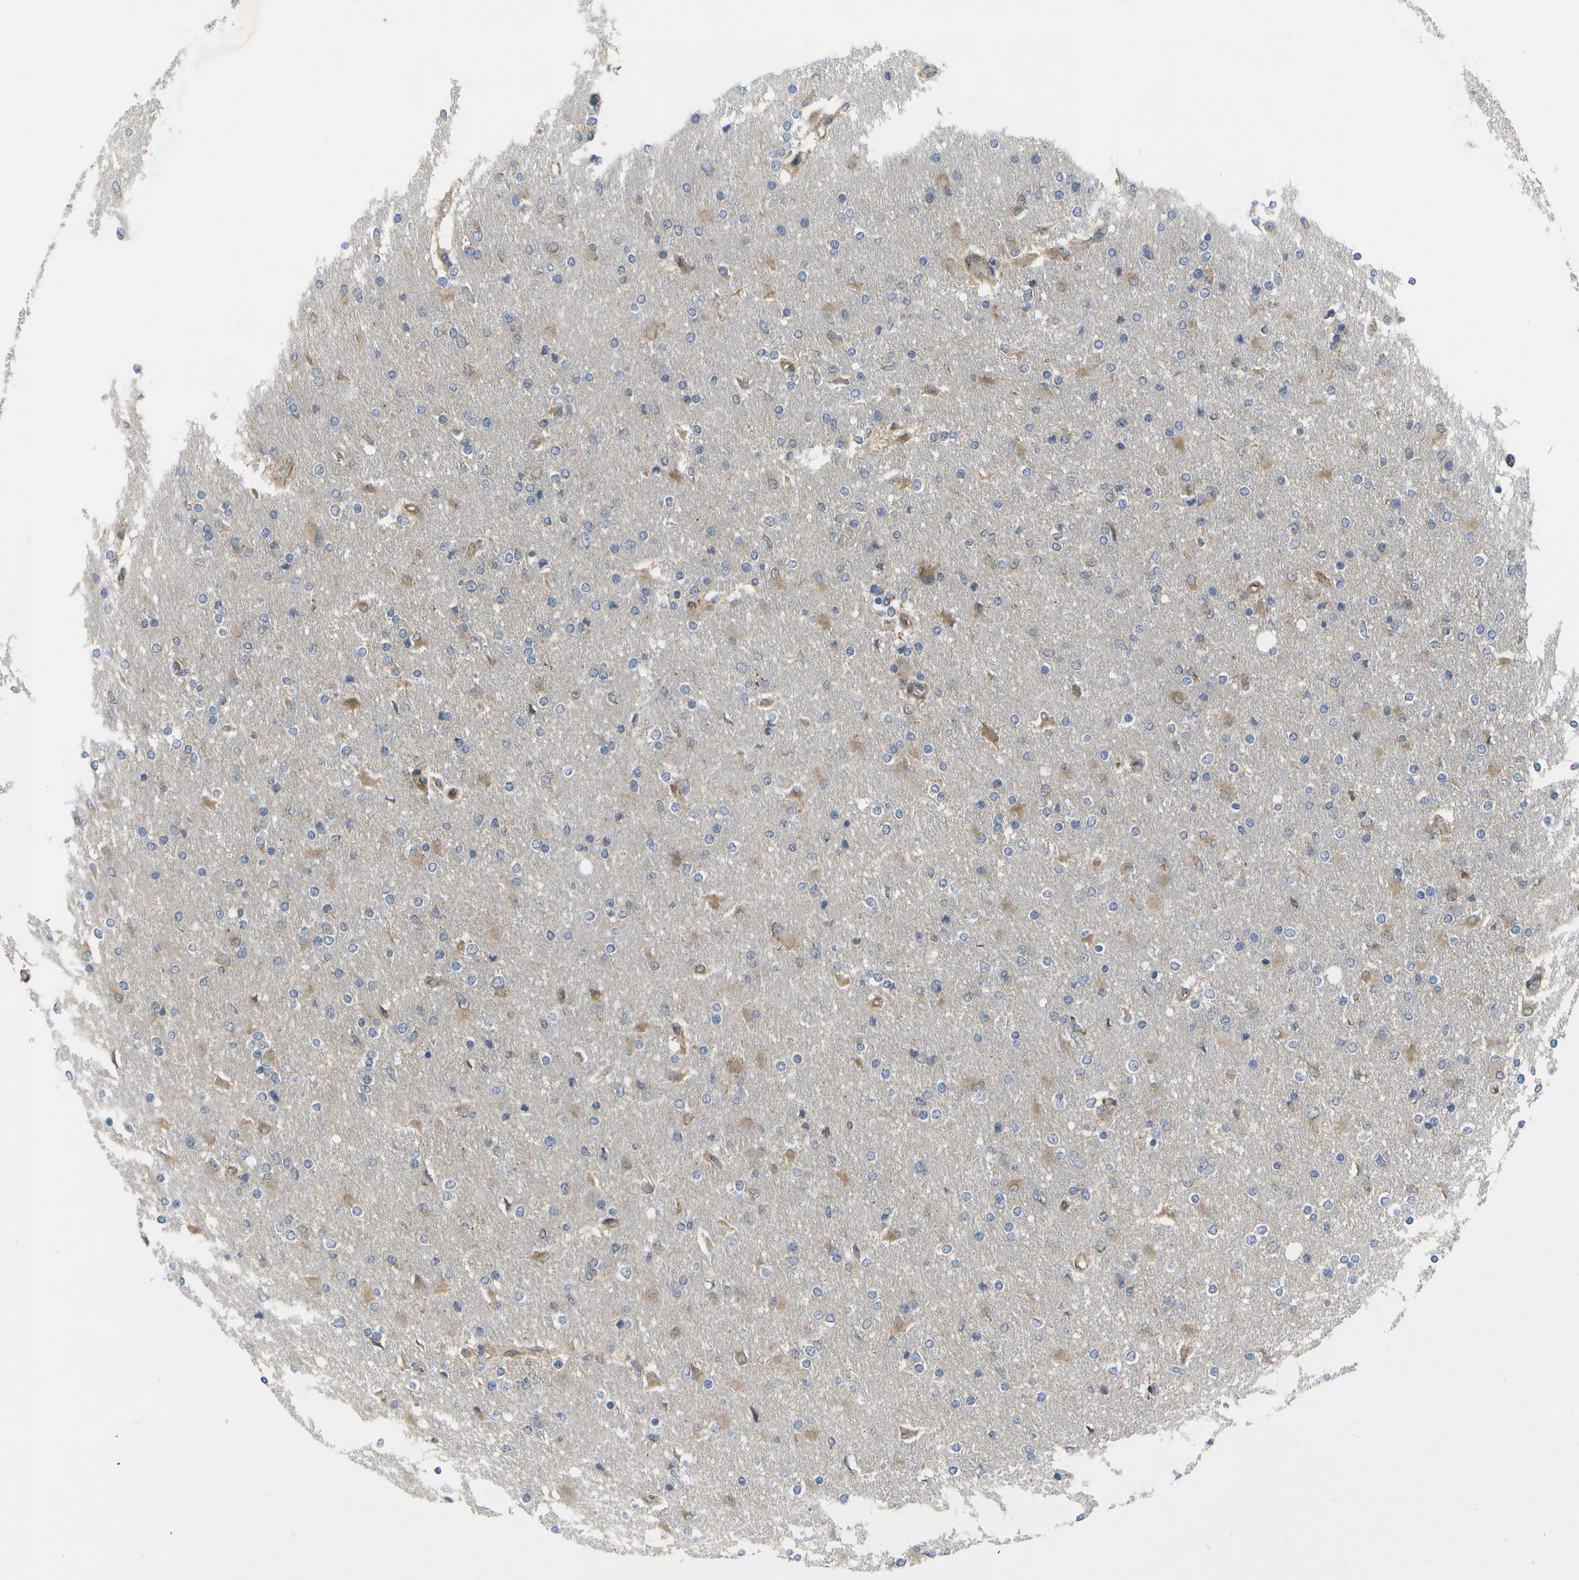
{"staining": {"intensity": "moderate", "quantity": "25%-75%", "location": "cytoplasmic/membranous"}, "tissue": "glioma", "cell_type": "Tumor cells", "image_type": "cancer", "snomed": [{"axis": "morphology", "description": "Glioma, malignant, High grade"}, {"axis": "topography", "description": "Cerebral cortex"}], "caption": "The immunohistochemical stain labels moderate cytoplasmic/membranous staining in tumor cells of glioma tissue. (Stains: DAB in brown, nuclei in blue, Microscopy: brightfield microscopy at high magnification).", "gene": "DPM3", "patient": {"sex": "female", "age": 36}}